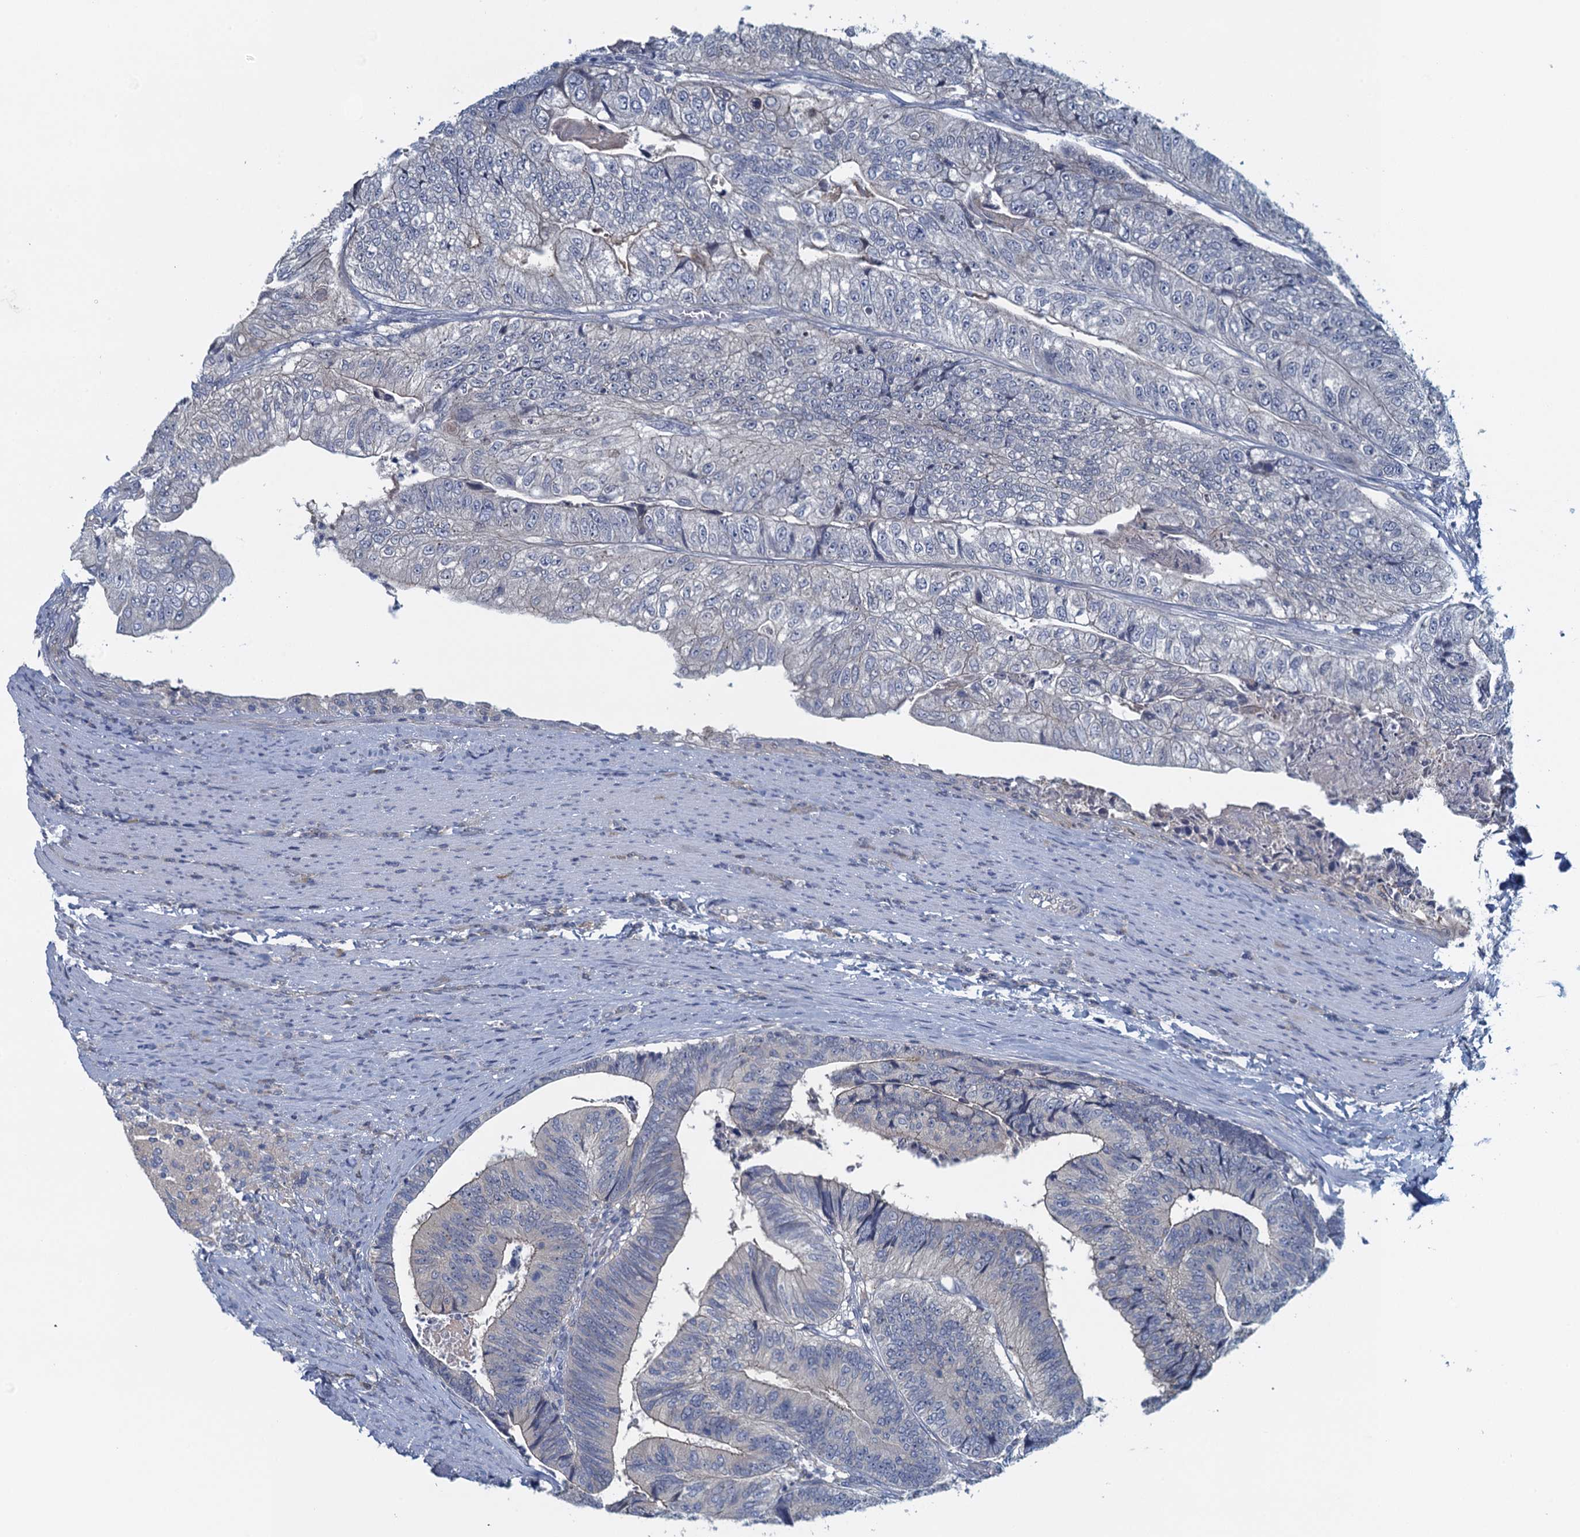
{"staining": {"intensity": "negative", "quantity": "none", "location": "none"}, "tissue": "colorectal cancer", "cell_type": "Tumor cells", "image_type": "cancer", "snomed": [{"axis": "morphology", "description": "Adenocarcinoma, NOS"}, {"axis": "topography", "description": "Colon"}], "caption": "An IHC micrograph of colorectal cancer is shown. There is no staining in tumor cells of colorectal cancer.", "gene": "NCKAP1L", "patient": {"sex": "female", "age": 67}}